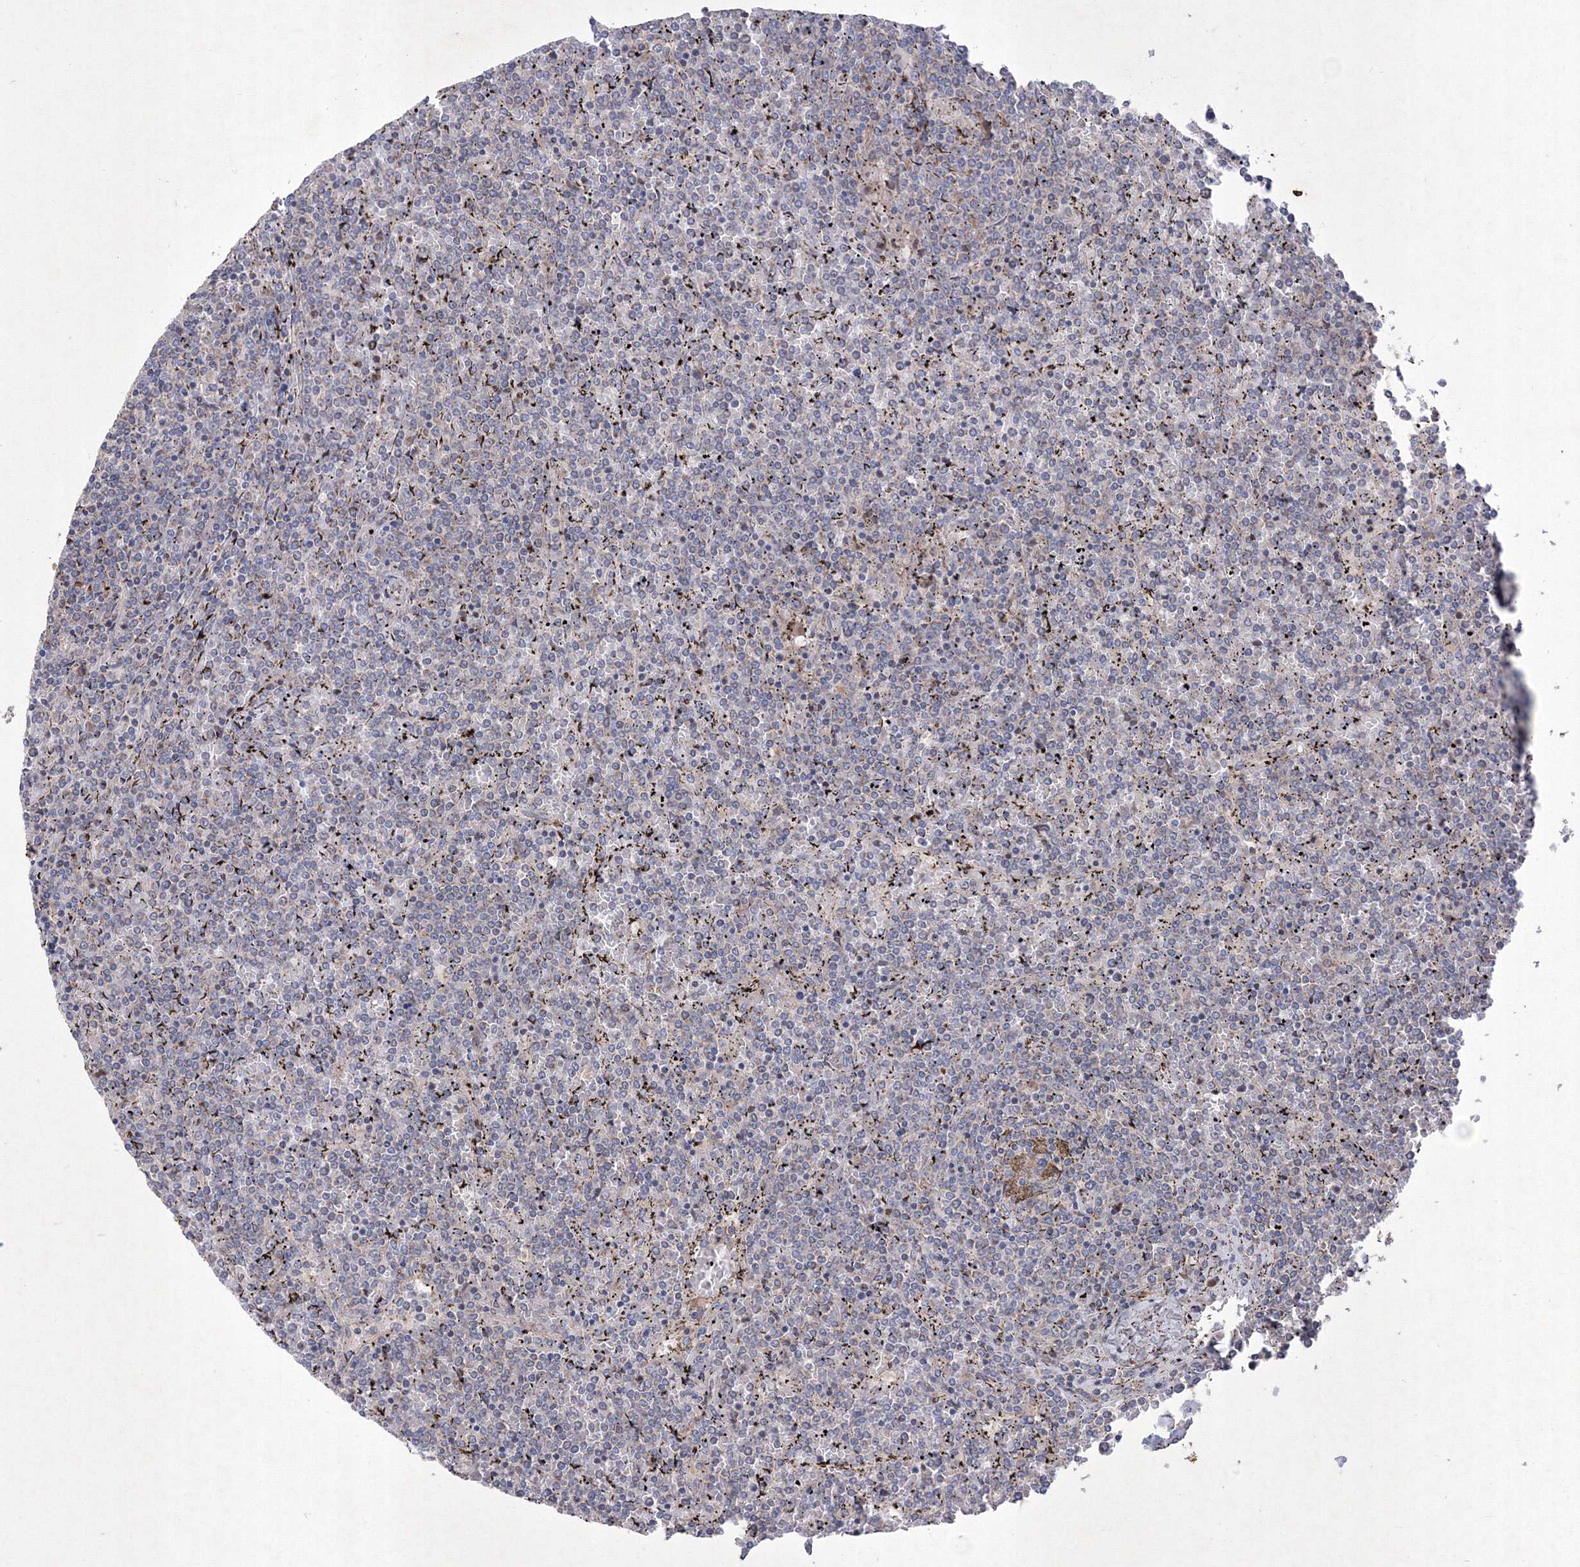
{"staining": {"intensity": "negative", "quantity": "none", "location": "none"}, "tissue": "lymphoma", "cell_type": "Tumor cells", "image_type": "cancer", "snomed": [{"axis": "morphology", "description": "Malignant lymphoma, non-Hodgkin's type, Low grade"}, {"axis": "topography", "description": "Spleen"}], "caption": "Immunohistochemical staining of human lymphoma shows no significant positivity in tumor cells. Brightfield microscopy of immunohistochemistry stained with DAB (brown) and hematoxylin (blue), captured at high magnification.", "gene": "MTRF1L", "patient": {"sex": "female", "age": 19}}